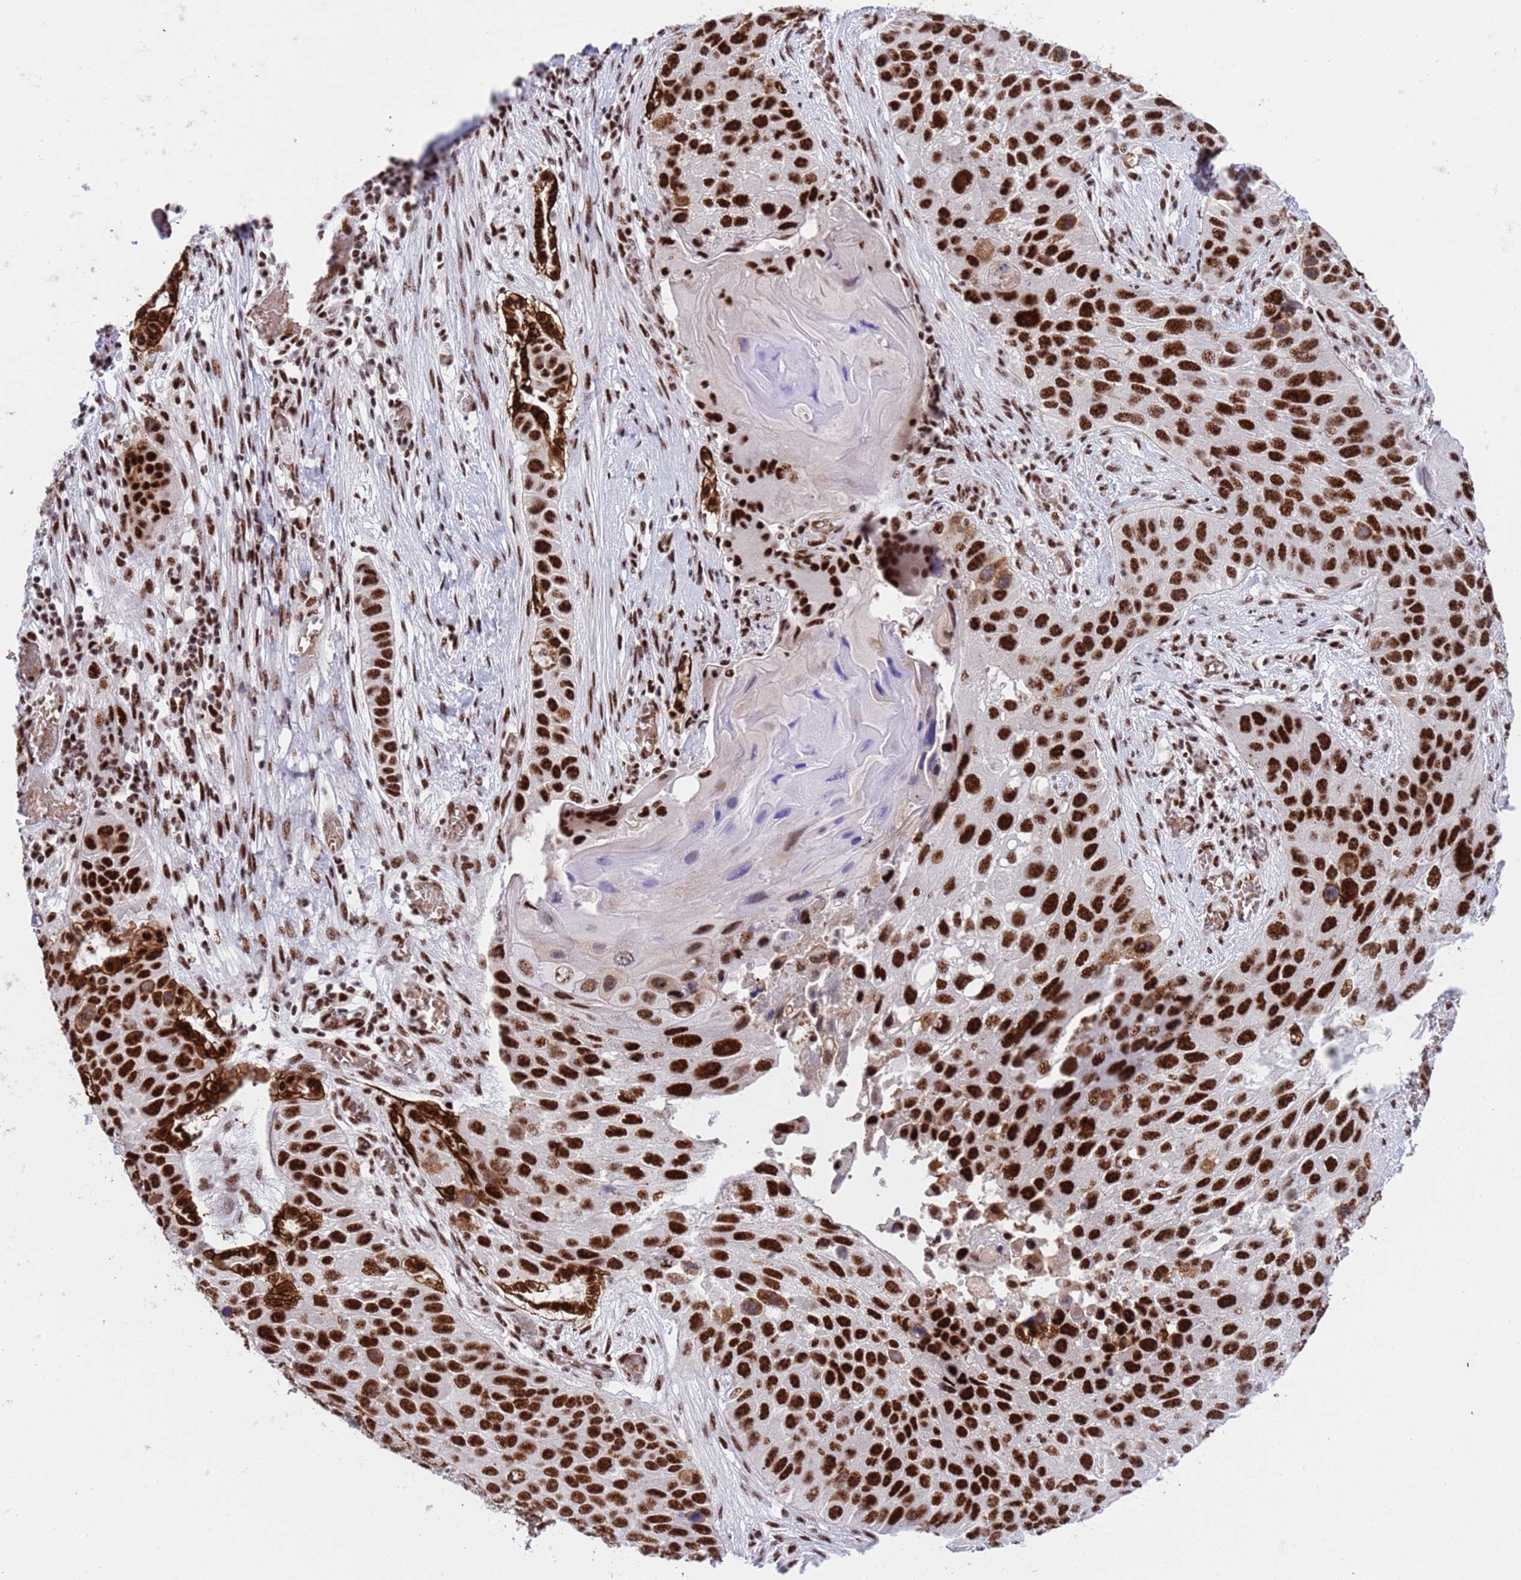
{"staining": {"intensity": "strong", "quantity": ">75%", "location": "nuclear"}, "tissue": "lung cancer", "cell_type": "Tumor cells", "image_type": "cancer", "snomed": [{"axis": "morphology", "description": "Adenocarcinoma, NOS"}, {"axis": "topography", "description": "Lung"}], "caption": "A photomicrograph of lung cancer (adenocarcinoma) stained for a protein demonstrates strong nuclear brown staining in tumor cells.", "gene": "THOC2", "patient": {"sex": "male", "age": 64}}